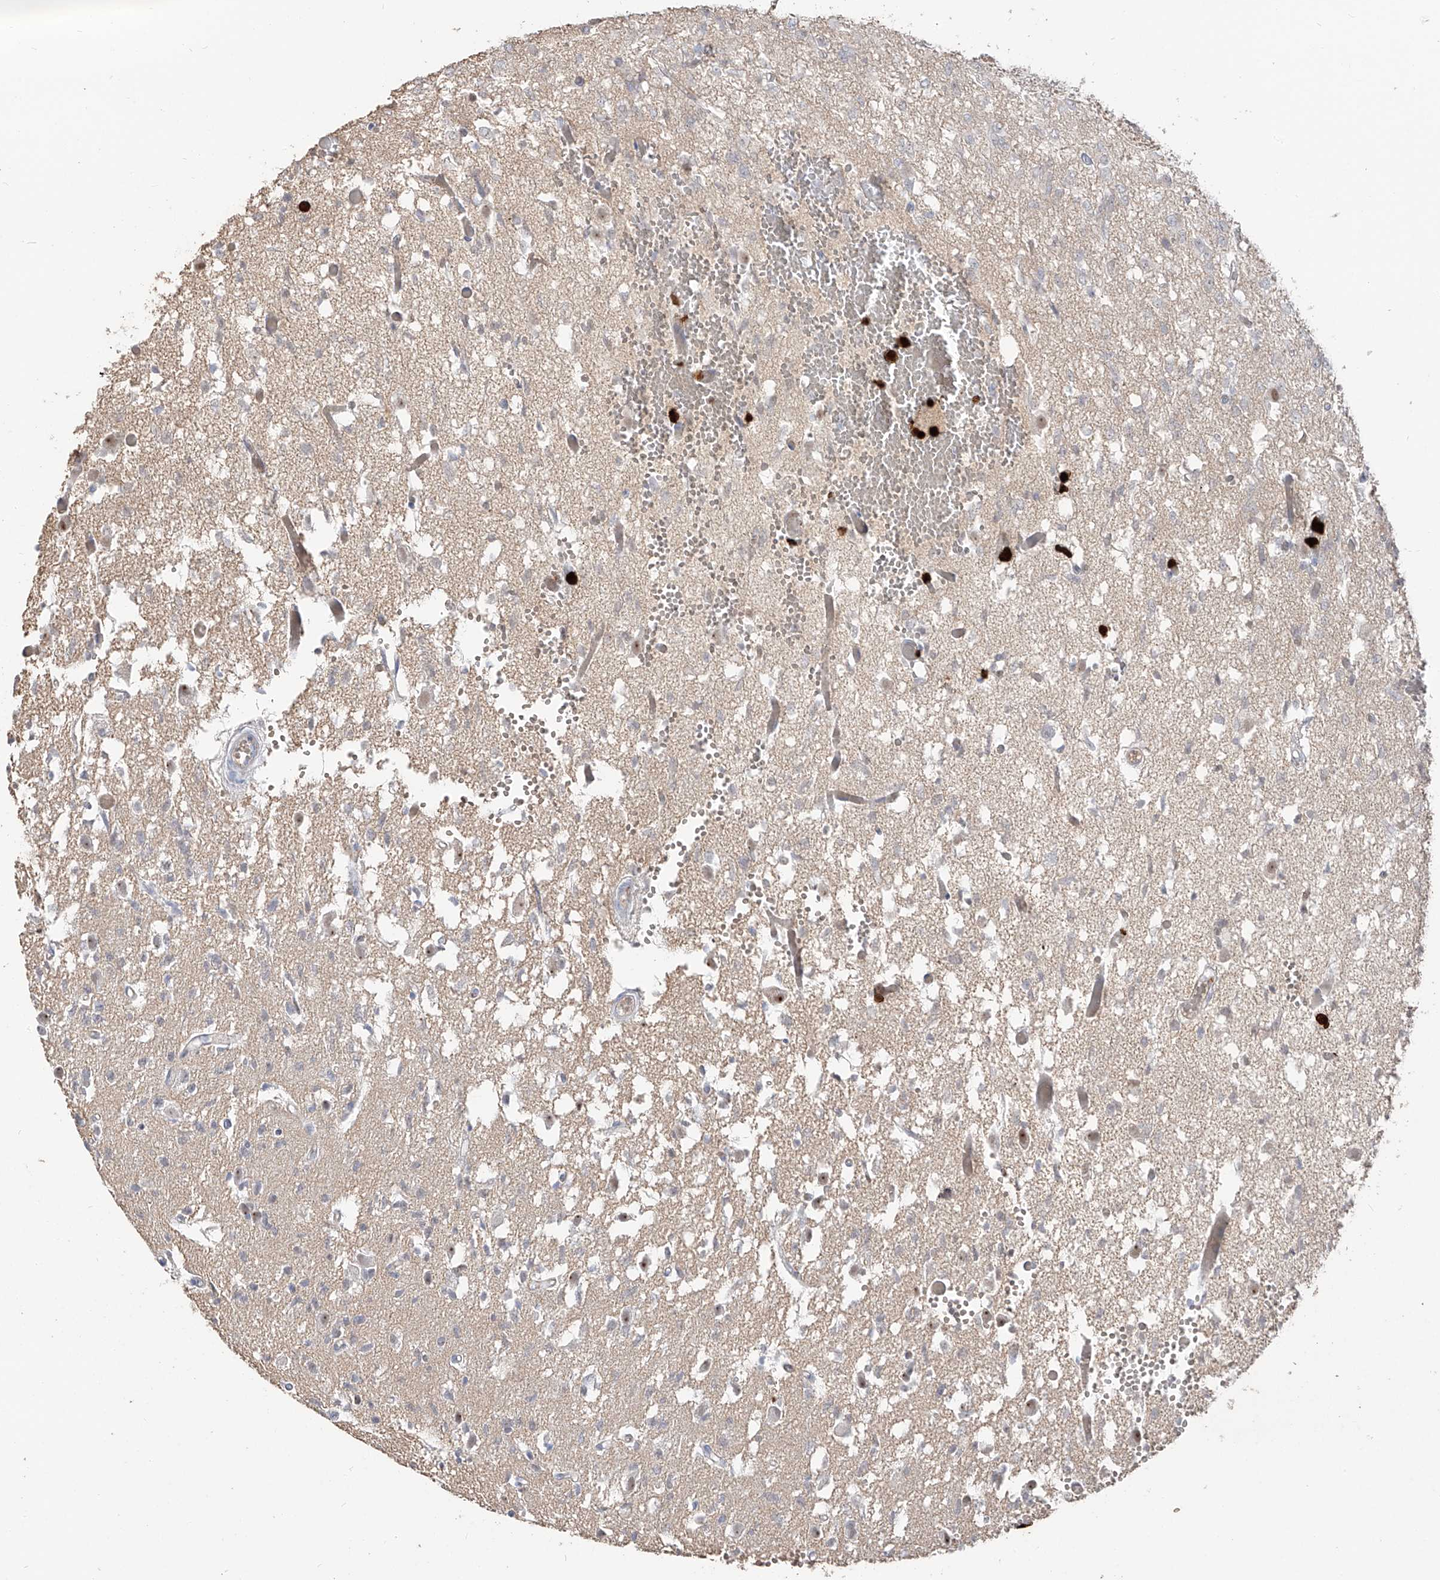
{"staining": {"intensity": "negative", "quantity": "none", "location": "none"}, "tissue": "glioma", "cell_type": "Tumor cells", "image_type": "cancer", "snomed": [{"axis": "morphology", "description": "Glioma, malignant, High grade"}, {"axis": "topography", "description": "Brain"}], "caption": "A high-resolution histopathology image shows IHC staining of glioma, which shows no significant positivity in tumor cells. Nuclei are stained in blue.", "gene": "ZNF227", "patient": {"sex": "female", "age": 59}}